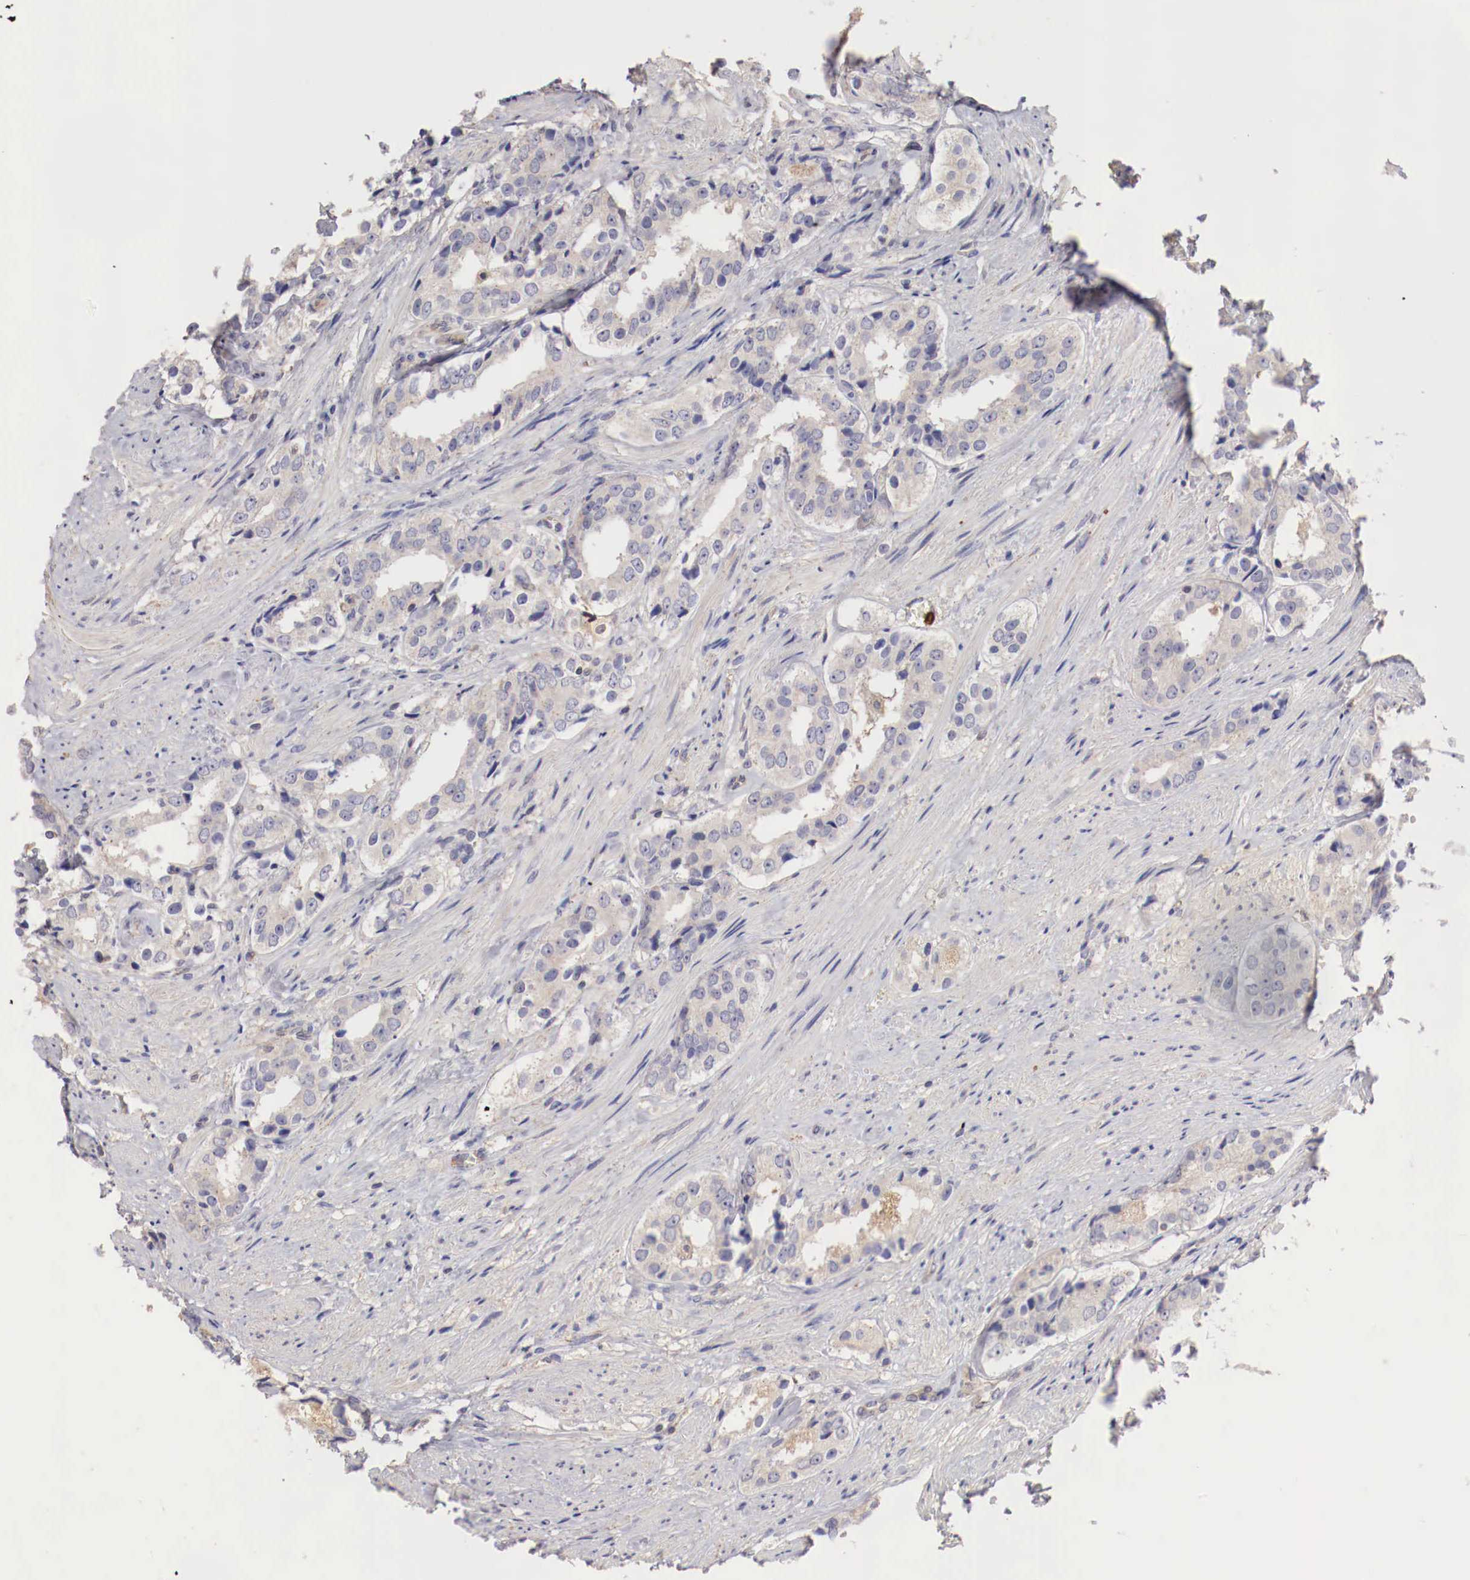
{"staining": {"intensity": "weak", "quantity": "<25%", "location": "cytoplasmic/membranous"}, "tissue": "prostate cancer", "cell_type": "Tumor cells", "image_type": "cancer", "snomed": [{"axis": "morphology", "description": "Adenocarcinoma, Medium grade"}, {"axis": "topography", "description": "Prostate"}], "caption": "Tumor cells show no significant positivity in prostate adenocarcinoma (medium-grade).", "gene": "PITPNA", "patient": {"sex": "male", "age": 73}}